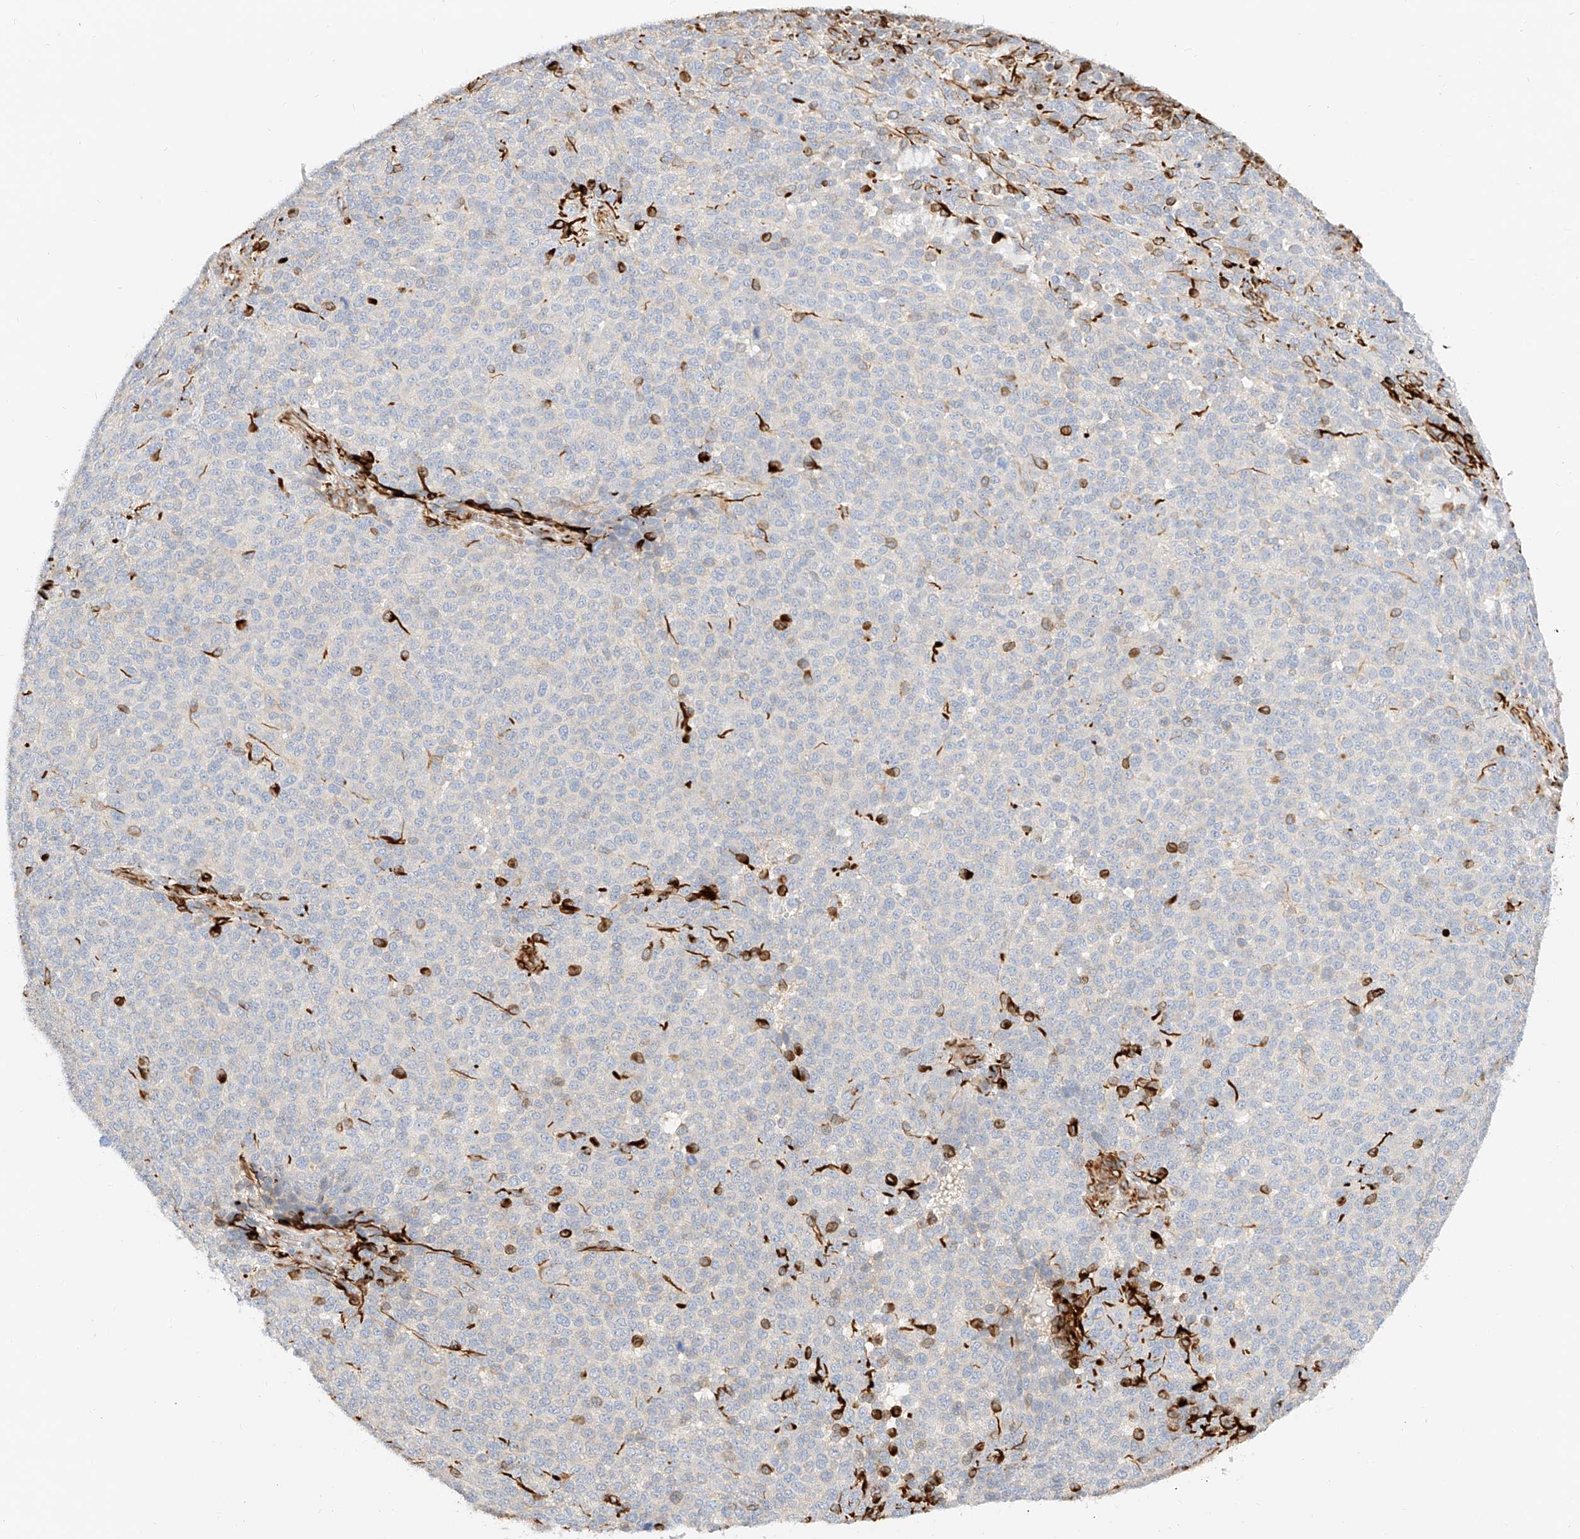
{"staining": {"intensity": "negative", "quantity": "none", "location": "none"}, "tissue": "melanoma", "cell_type": "Tumor cells", "image_type": "cancer", "snomed": [{"axis": "morphology", "description": "Malignant melanoma, NOS"}, {"axis": "topography", "description": "Skin"}], "caption": "This photomicrograph is of malignant melanoma stained with IHC to label a protein in brown with the nuclei are counter-stained blue. There is no expression in tumor cells. The staining is performed using DAB (3,3'-diaminobenzidine) brown chromogen with nuclei counter-stained in using hematoxylin.", "gene": "CDCP2", "patient": {"sex": "male", "age": 49}}